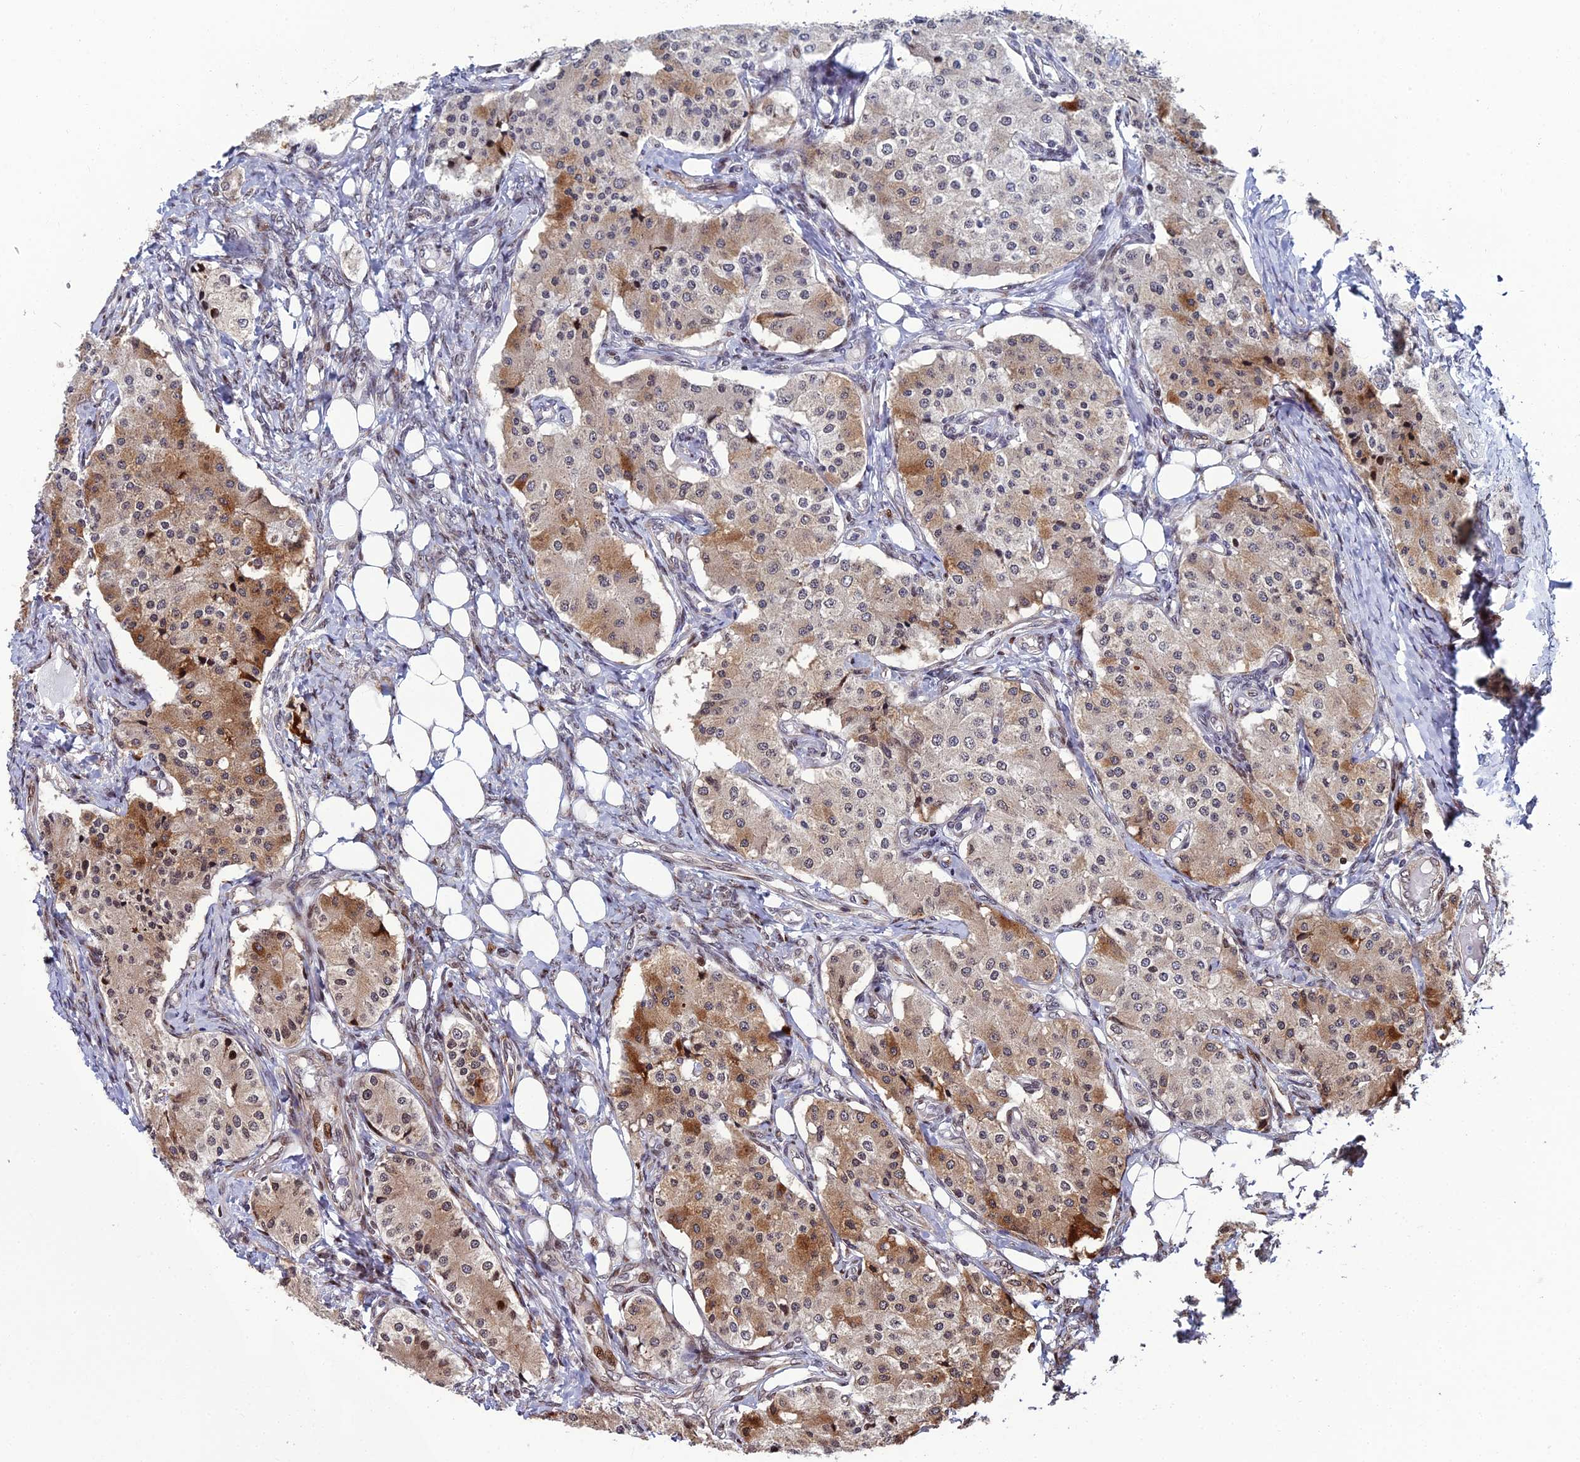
{"staining": {"intensity": "moderate", "quantity": "<25%", "location": "cytoplasmic/membranous,nuclear"}, "tissue": "carcinoid", "cell_type": "Tumor cells", "image_type": "cancer", "snomed": [{"axis": "morphology", "description": "Carcinoid, malignant, NOS"}, {"axis": "topography", "description": "Colon"}], "caption": "Human malignant carcinoid stained for a protein (brown) demonstrates moderate cytoplasmic/membranous and nuclear positive positivity in approximately <25% of tumor cells.", "gene": "ZNF668", "patient": {"sex": "female", "age": 52}}